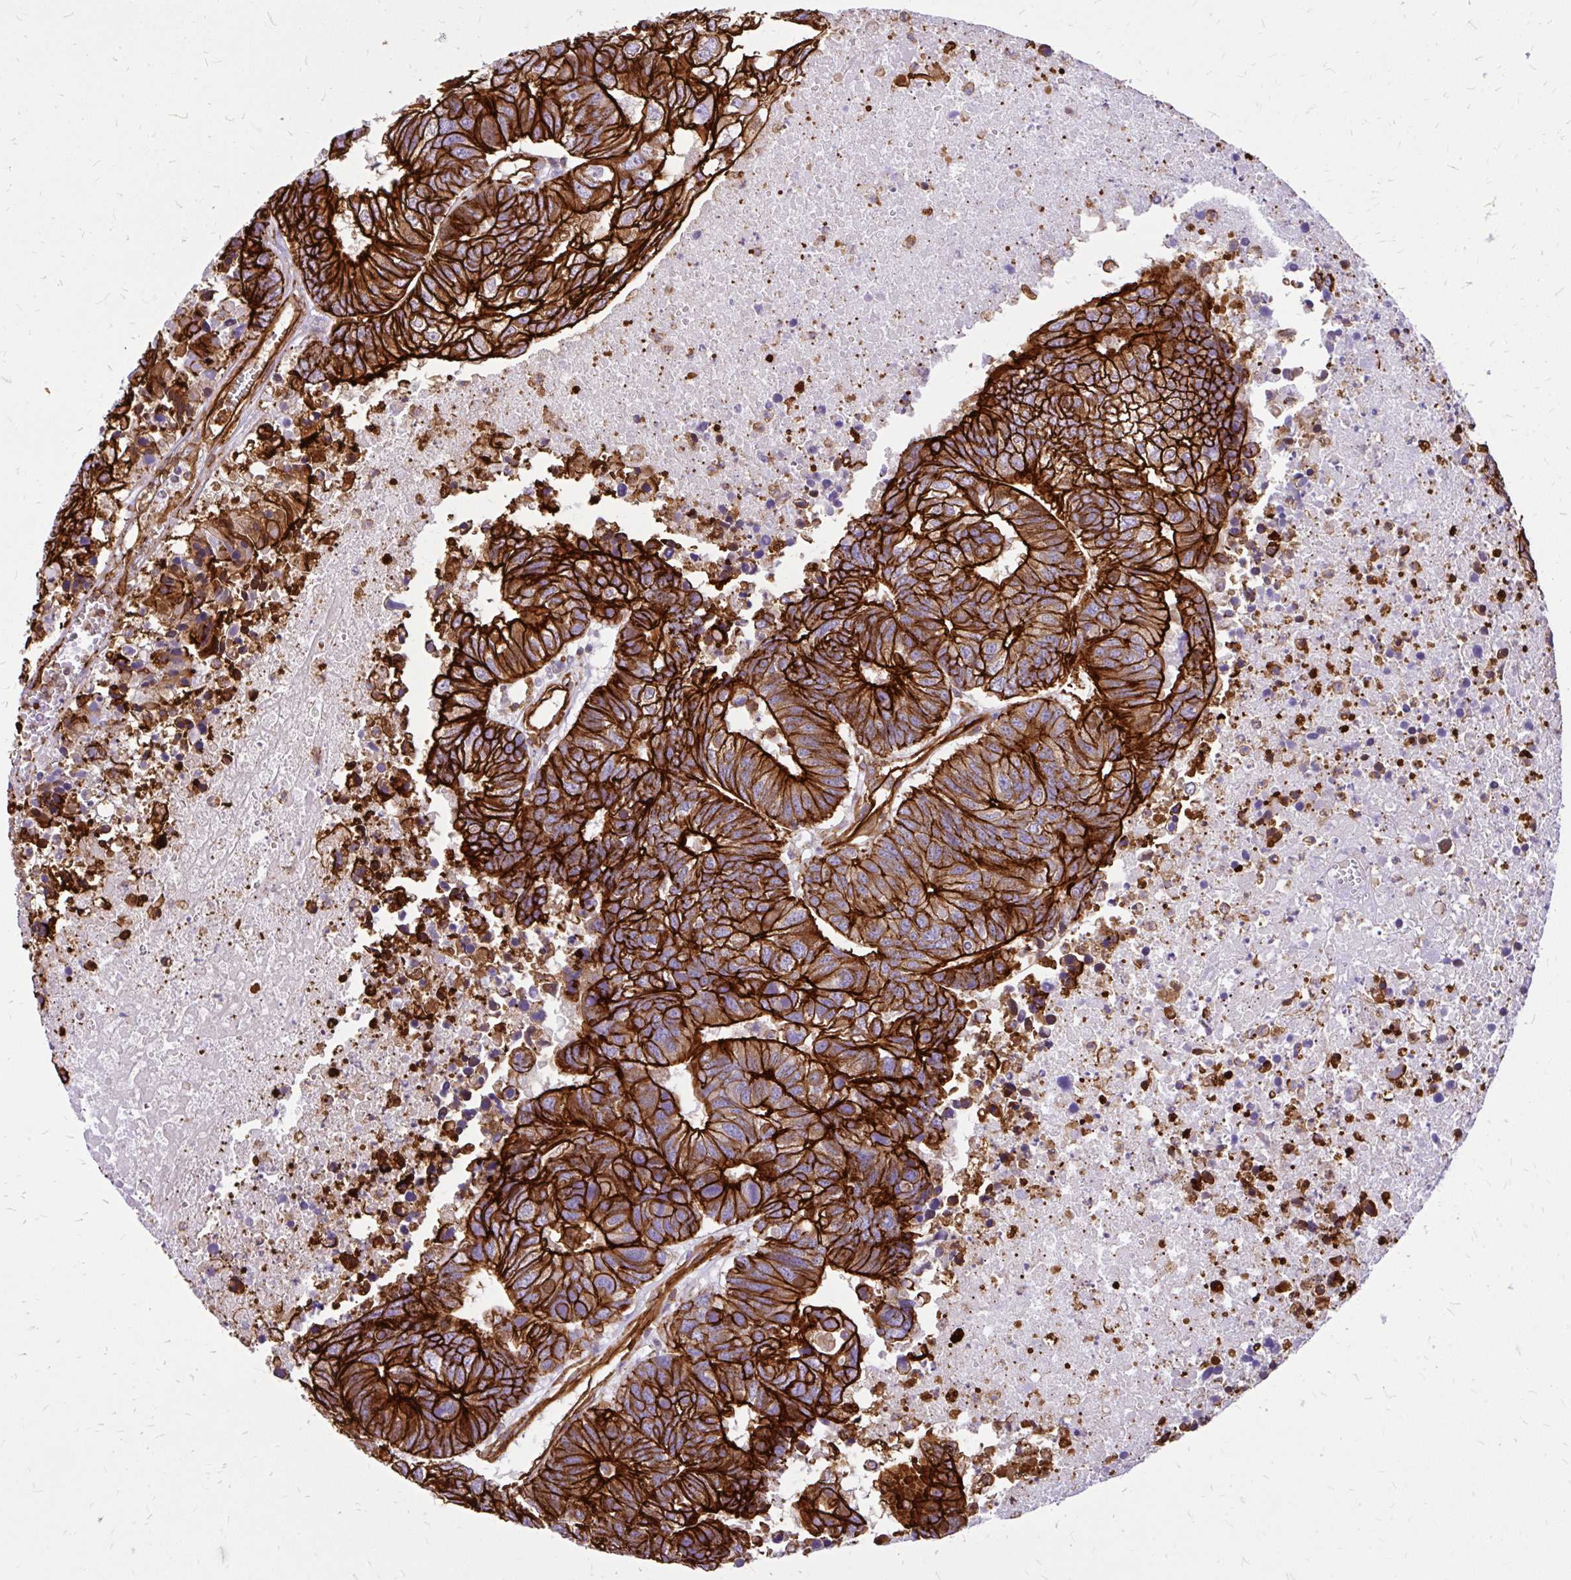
{"staining": {"intensity": "strong", "quantity": ">75%", "location": "cytoplasmic/membranous"}, "tissue": "colorectal cancer", "cell_type": "Tumor cells", "image_type": "cancer", "snomed": [{"axis": "morphology", "description": "Adenocarcinoma, NOS"}, {"axis": "topography", "description": "Colon"}], "caption": "Immunohistochemical staining of human colorectal cancer shows high levels of strong cytoplasmic/membranous expression in about >75% of tumor cells. Using DAB (3,3'-diaminobenzidine) (brown) and hematoxylin (blue) stains, captured at high magnification using brightfield microscopy.", "gene": "MAP1LC3B", "patient": {"sex": "female", "age": 48}}